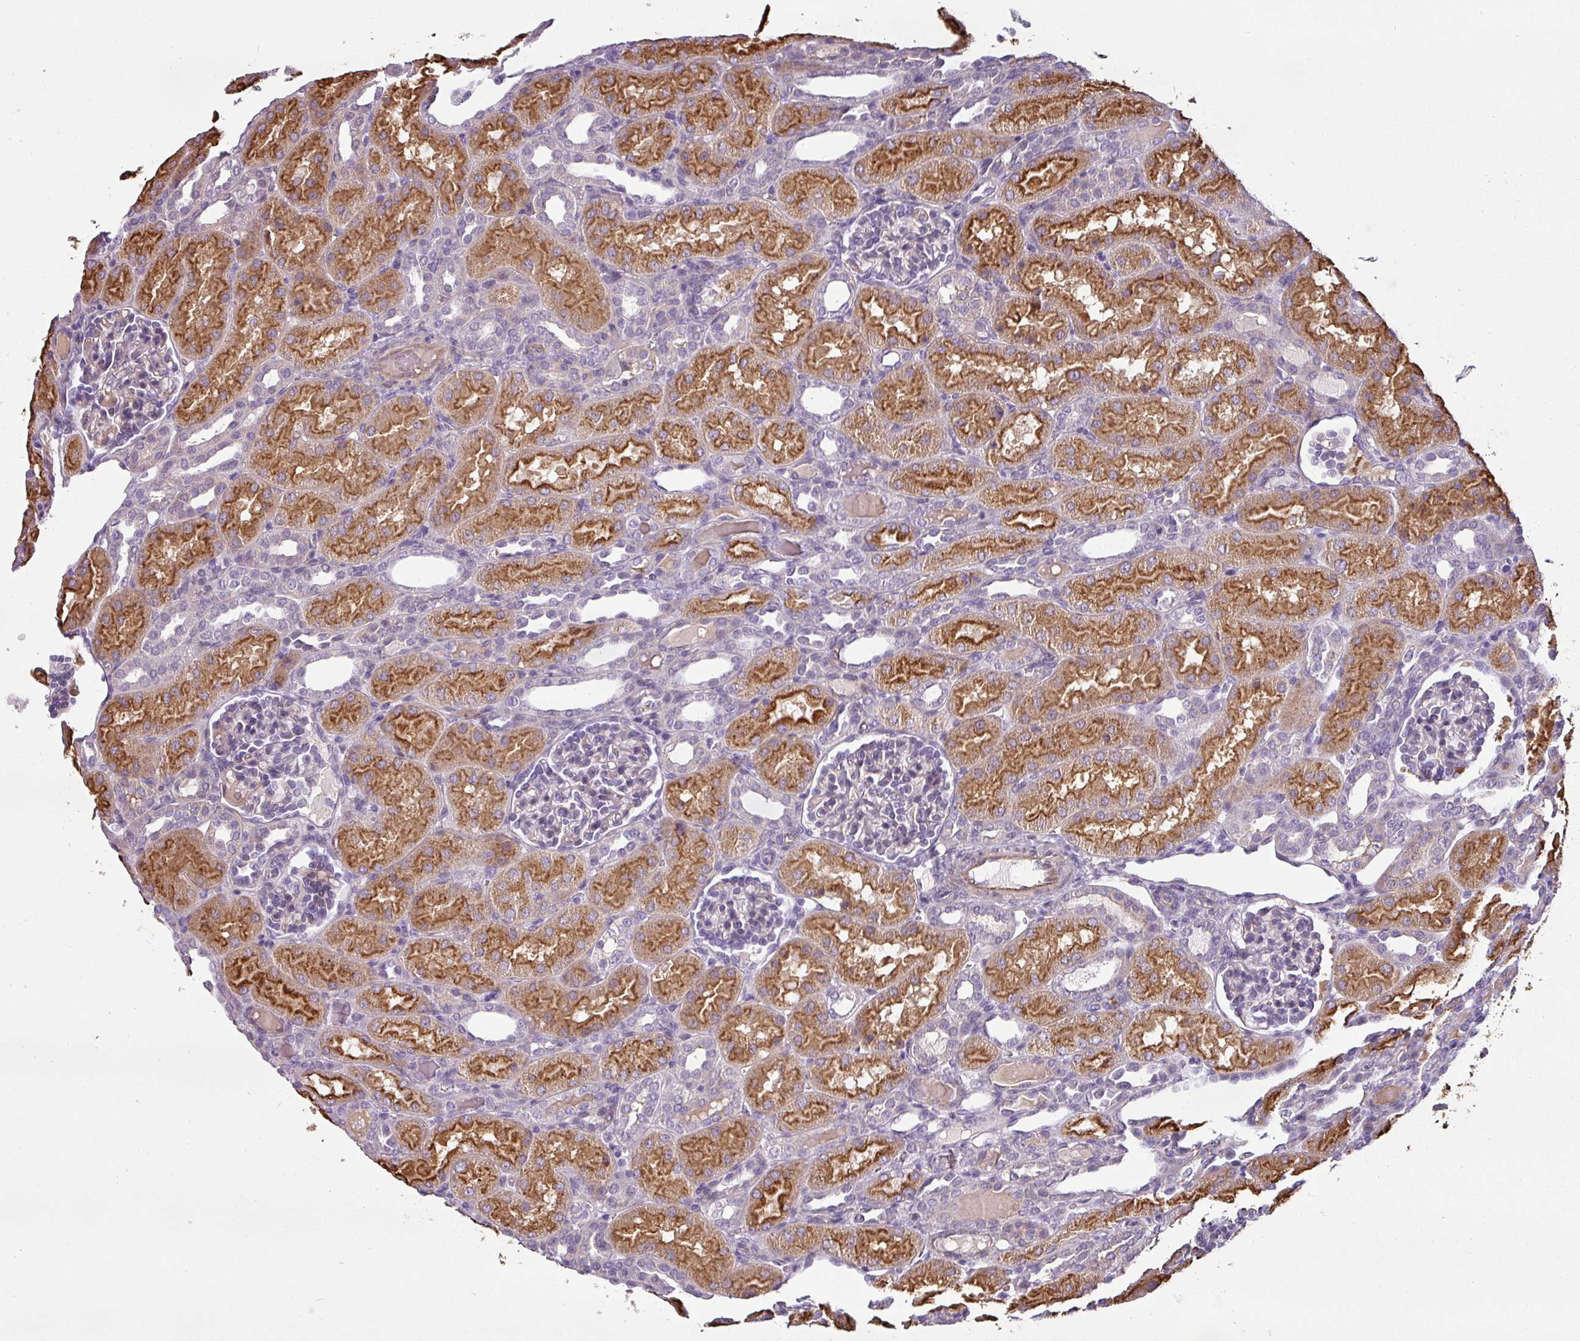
{"staining": {"intensity": "negative", "quantity": "none", "location": "none"}, "tissue": "kidney", "cell_type": "Cells in glomeruli", "image_type": "normal", "snomed": [{"axis": "morphology", "description": "Normal tissue, NOS"}, {"axis": "topography", "description": "Kidney"}], "caption": "Immunohistochemistry of unremarkable human kidney reveals no expression in cells in glomeruli.", "gene": "CHRDL1", "patient": {"sex": "male", "age": 1}}